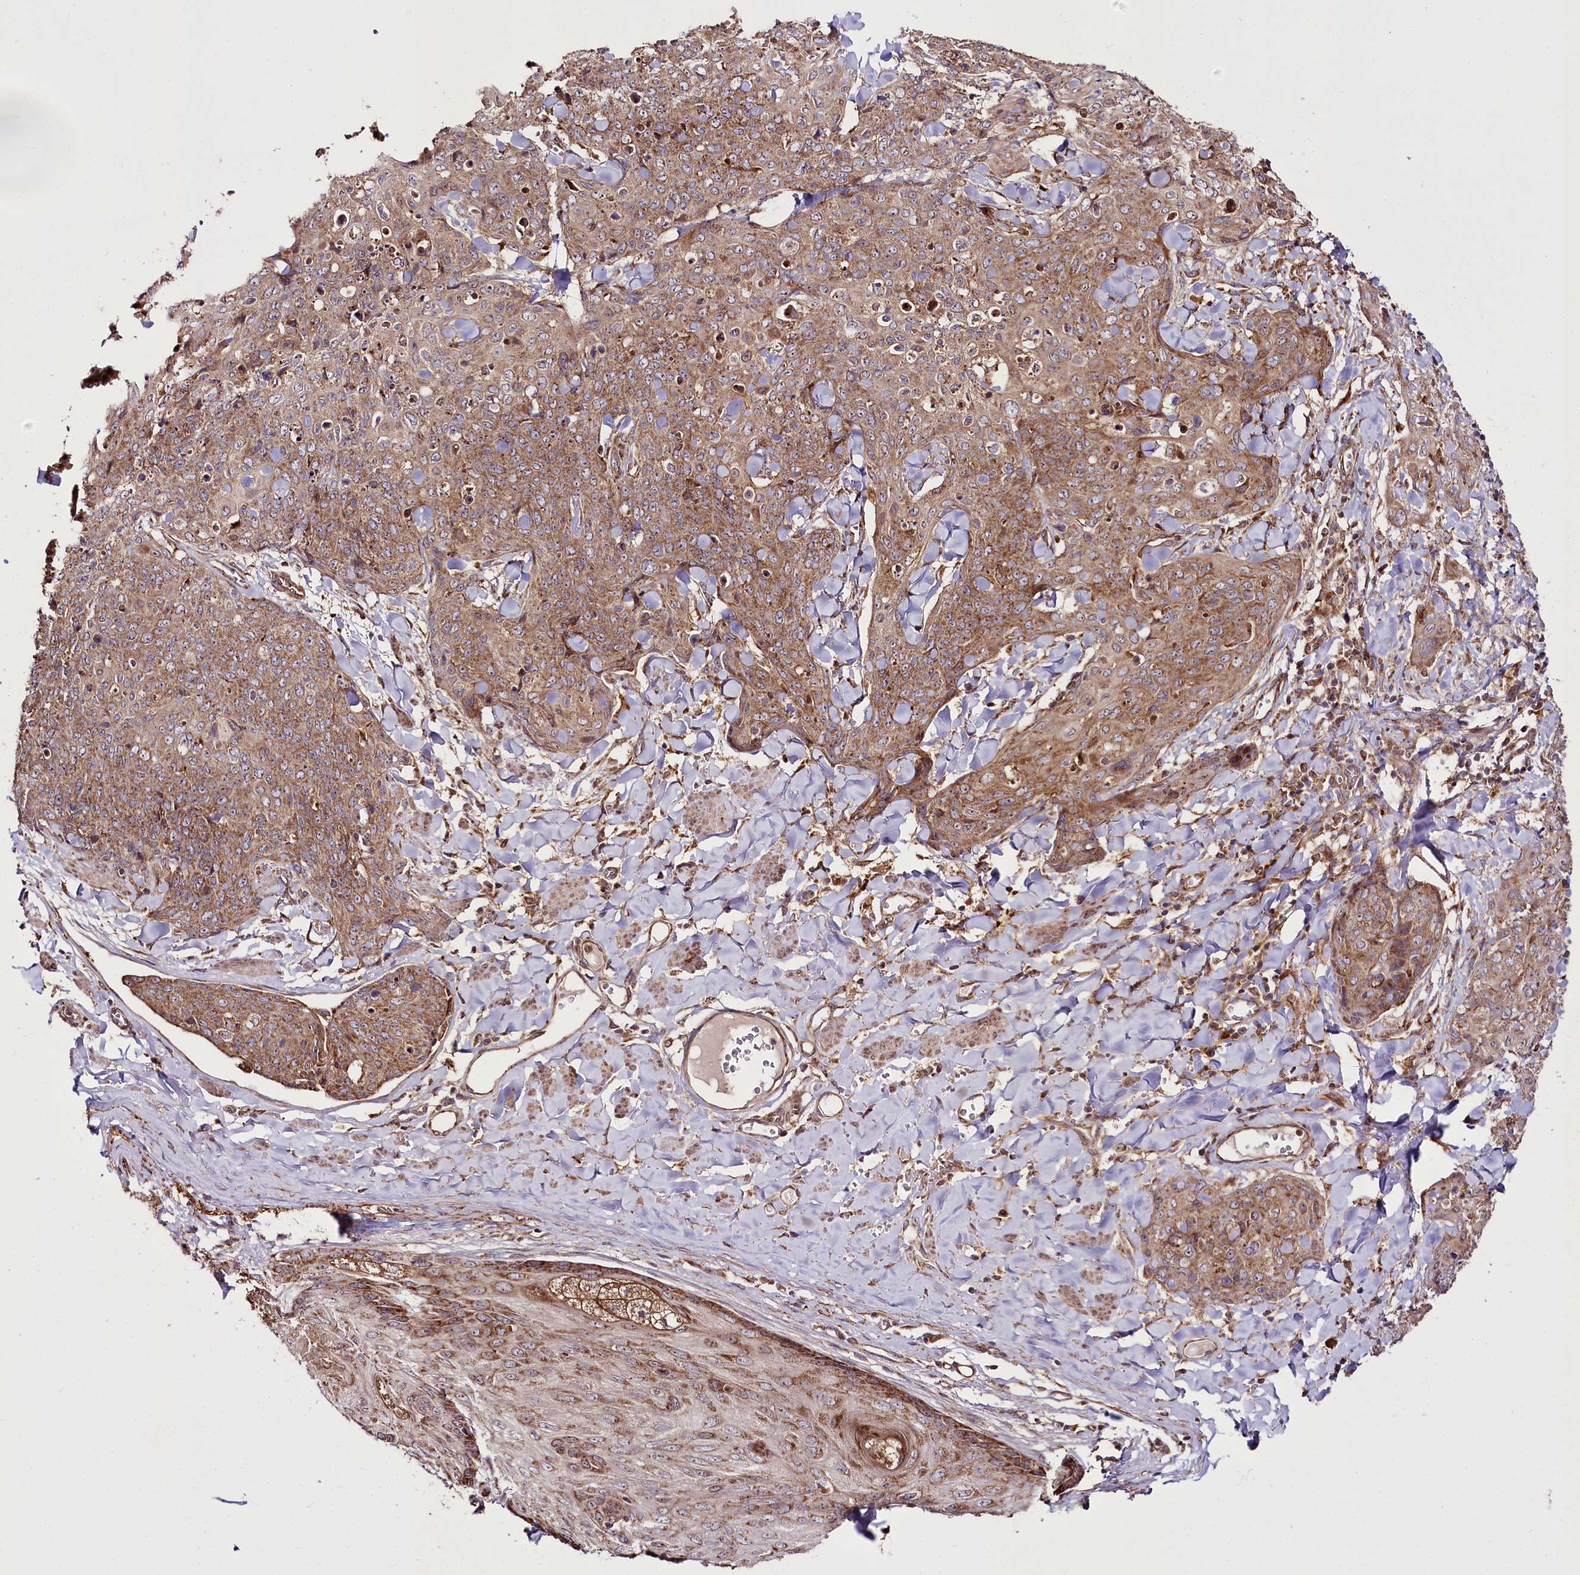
{"staining": {"intensity": "moderate", "quantity": ">75%", "location": "cytoplasmic/membranous"}, "tissue": "skin cancer", "cell_type": "Tumor cells", "image_type": "cancer", "snomed": [{"axis": "morphology", "description": "Squamous cell carcinoma, NOS"}, {"axis": "topography", "description": "Skin"}, {"axis": "topography", "description": "Vulva"}], "caption": "Skin cancer tissue exhibits moderate cytoplasmic/membranous staining in approximately >75% of tumor cells", "gene": "RAB7A", "patient": {"sex": "female", "age": 85}}